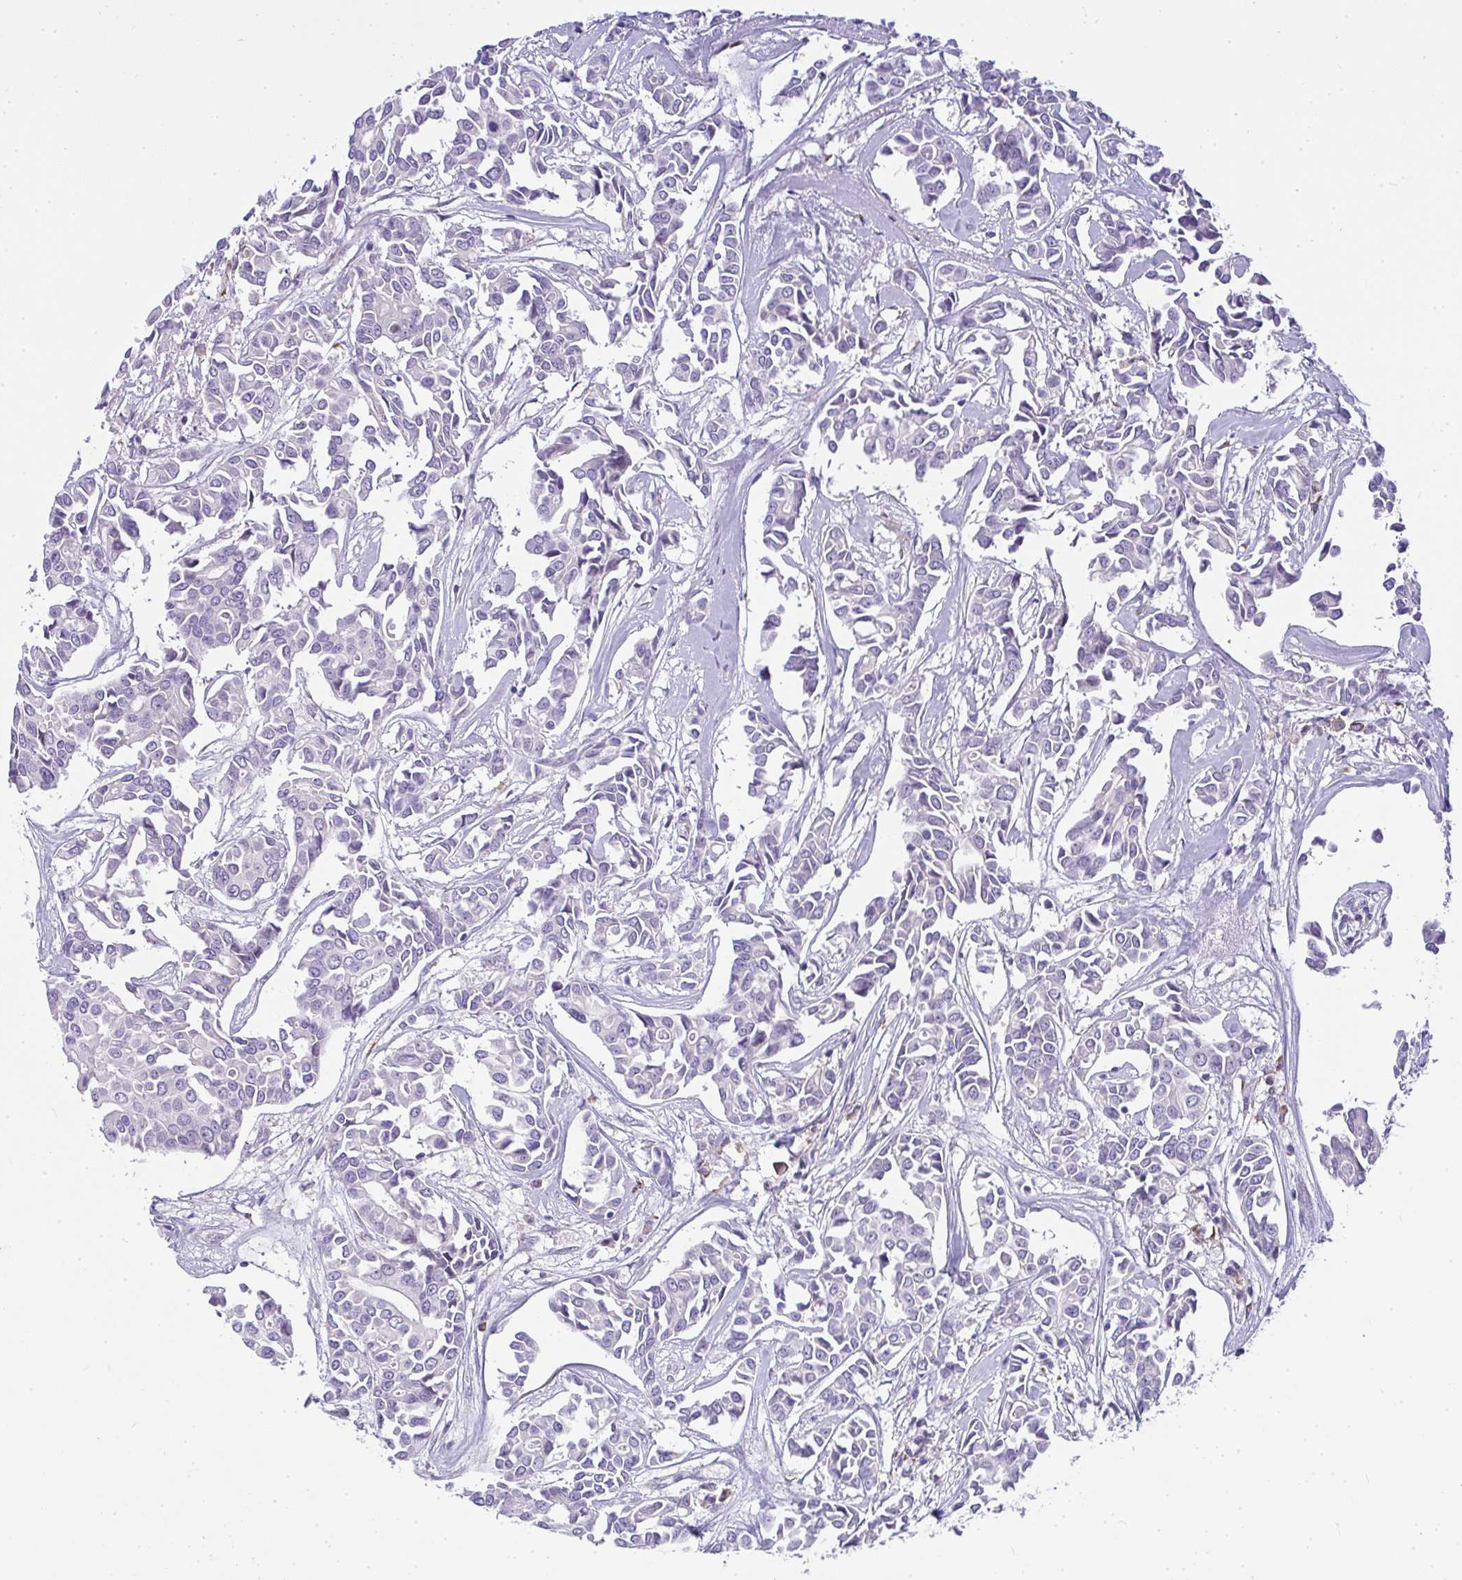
{"staining": {"intensity": "negative", "quantity": "none", "location": "none"}, "tissue": "breast cancer", "cell_type": "Tumor cells", "image_type": "cancer", "snomed": [{"axis": "morphology", "description": "Duct carcinoma"}, {"axis": "topography", "description": "Breast"}], "caption": "Protein analysis of breast cancer (invasive ductal carcinoma) demonstrates no significant staining in tumor cells. Brightfield microscopy of IHC stained with DAB (brown) and hematoxylin (blue), captured at high magnification.", "gene": "ADRA2C", "patient": {"sex": "female", "age": 54}}